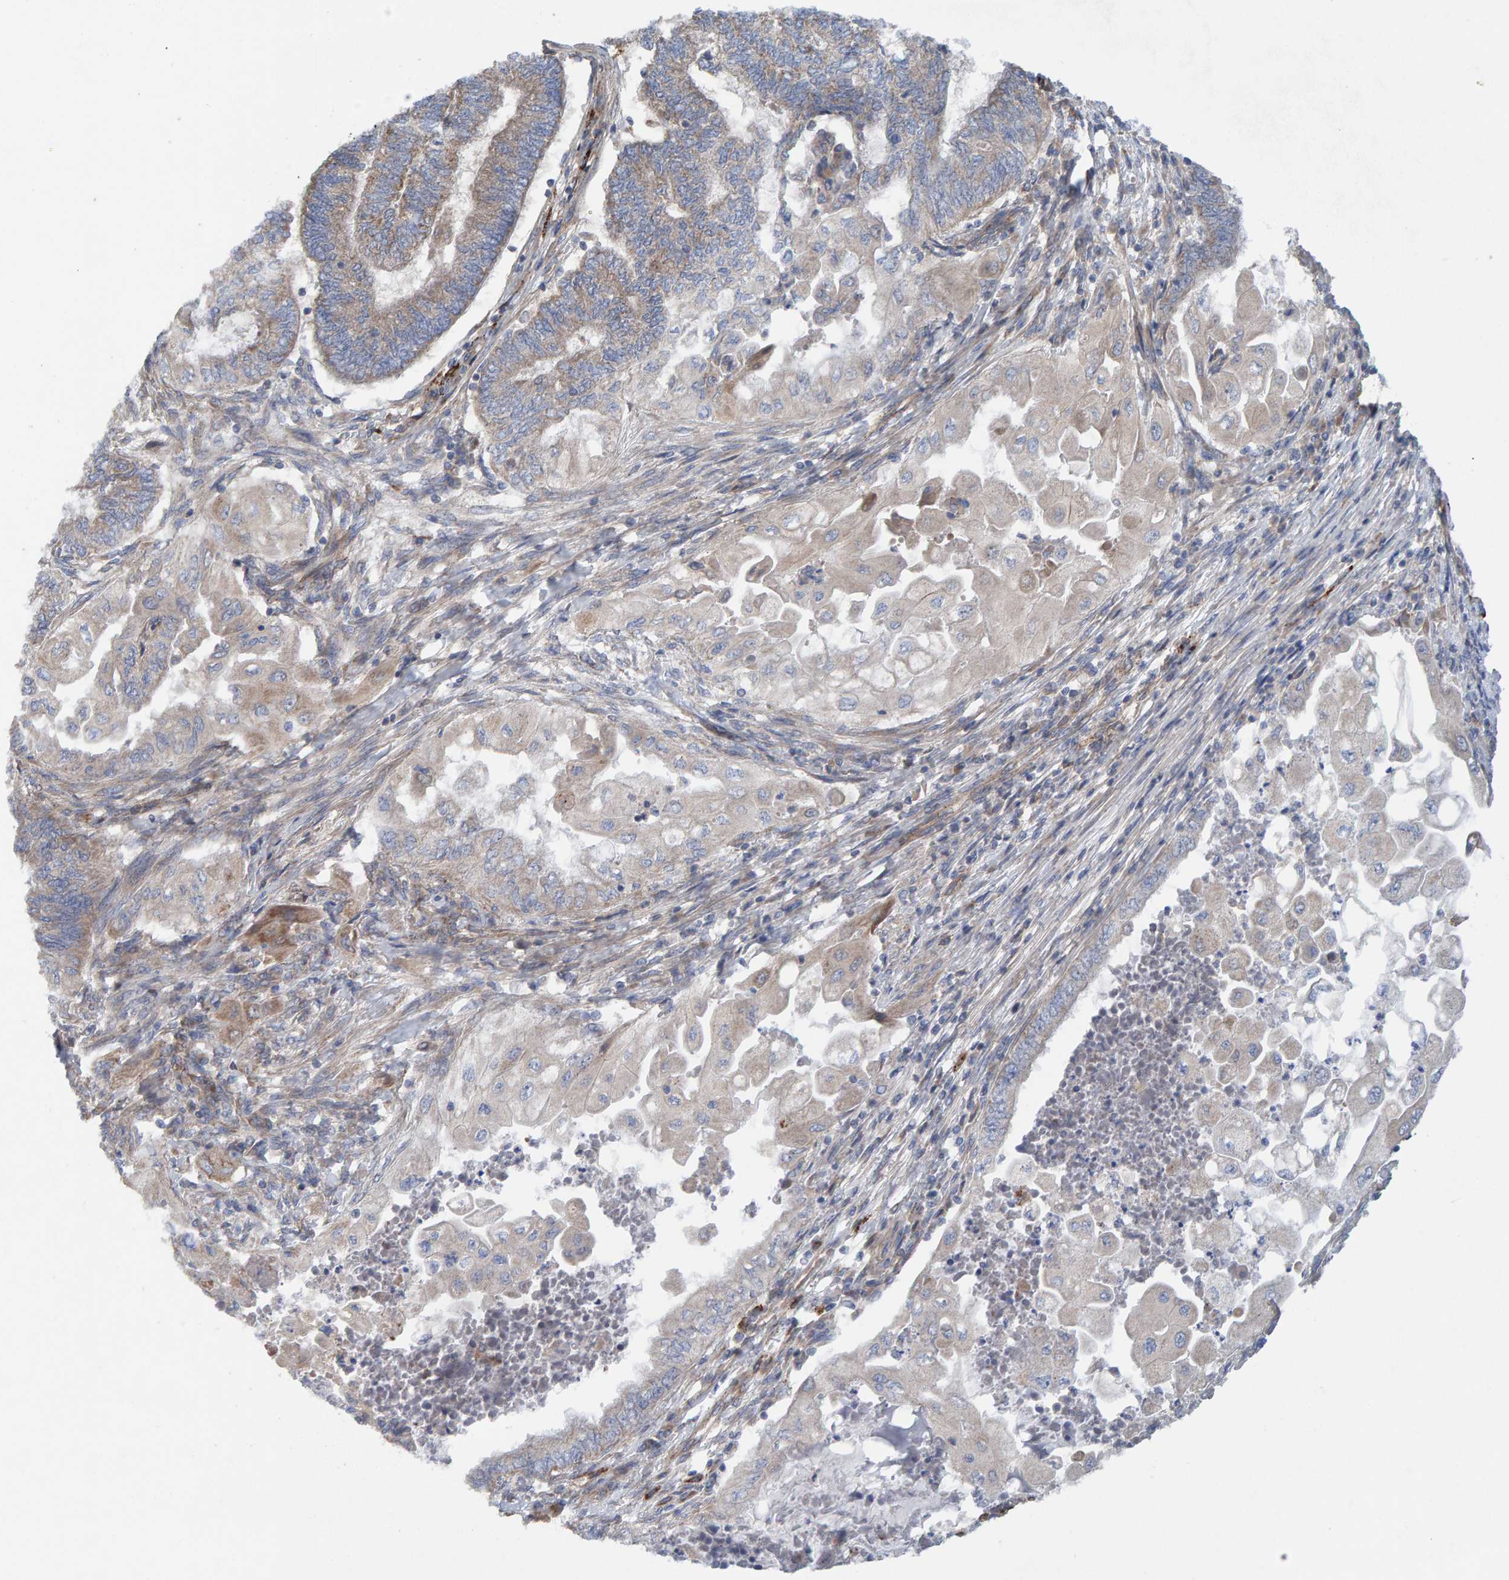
{"staining": {"intensity": "weak", "quantity": "25%-75%", "location": "cytoplasmic/membranous"}, "tissue": "endometrial cancer", "cell_type": "Tumor cells", "image_type": "cancer", "snomed": [{"axis": "morphology", "description": "Adenocarcinoma, NOS"}, {"axis": "topography", "description": "Uterus"}, {"axis": "topography", "description": "Endometrium"}], "caption": "Tumor cells reveal weak cytoplasmic/membranous positivity in approximately 25%-75% of cells in endometrial cancer (adenocarcinoma).", "gene": "CDK5RAP3", "patient": {"sex": "female", "age": 70}}